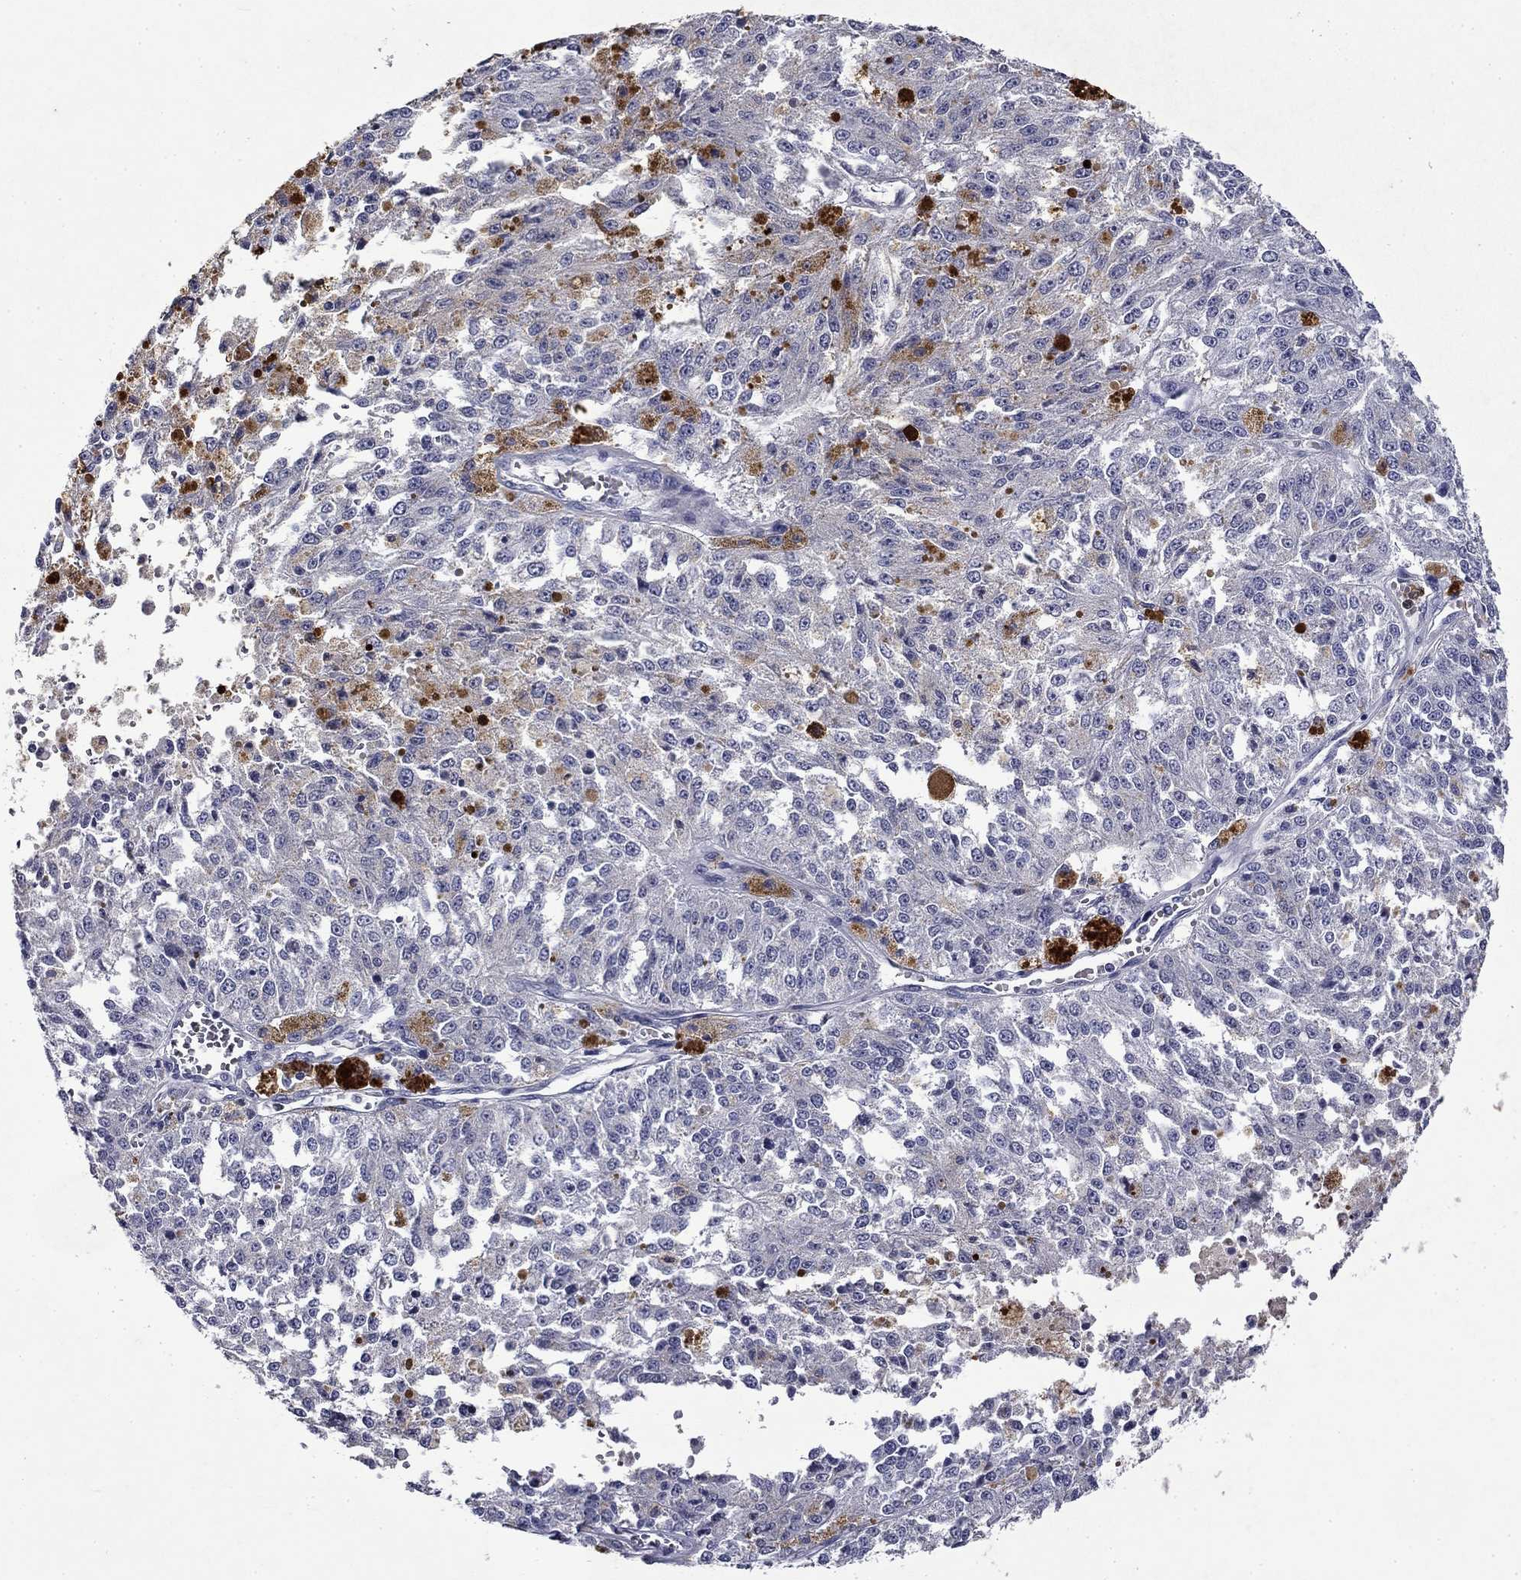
{"staining": {"intensity": "negative", "quantity": "none", "location": "none"}, "tissue": "melanoma", "cell_type": "Tumor cells", "image_type": "cancer", "snomed": [{"axis": "morphology", "description": "Malignant melanoma, Metastatic site"}, {"axis": "topography", "description": "Lymph node"}], "caption": "The photomicrograph reveals no significant staining in tumor cells of melanoma.", "gene": "IRF5", "patient": {"sex": "female", "age": 64}}